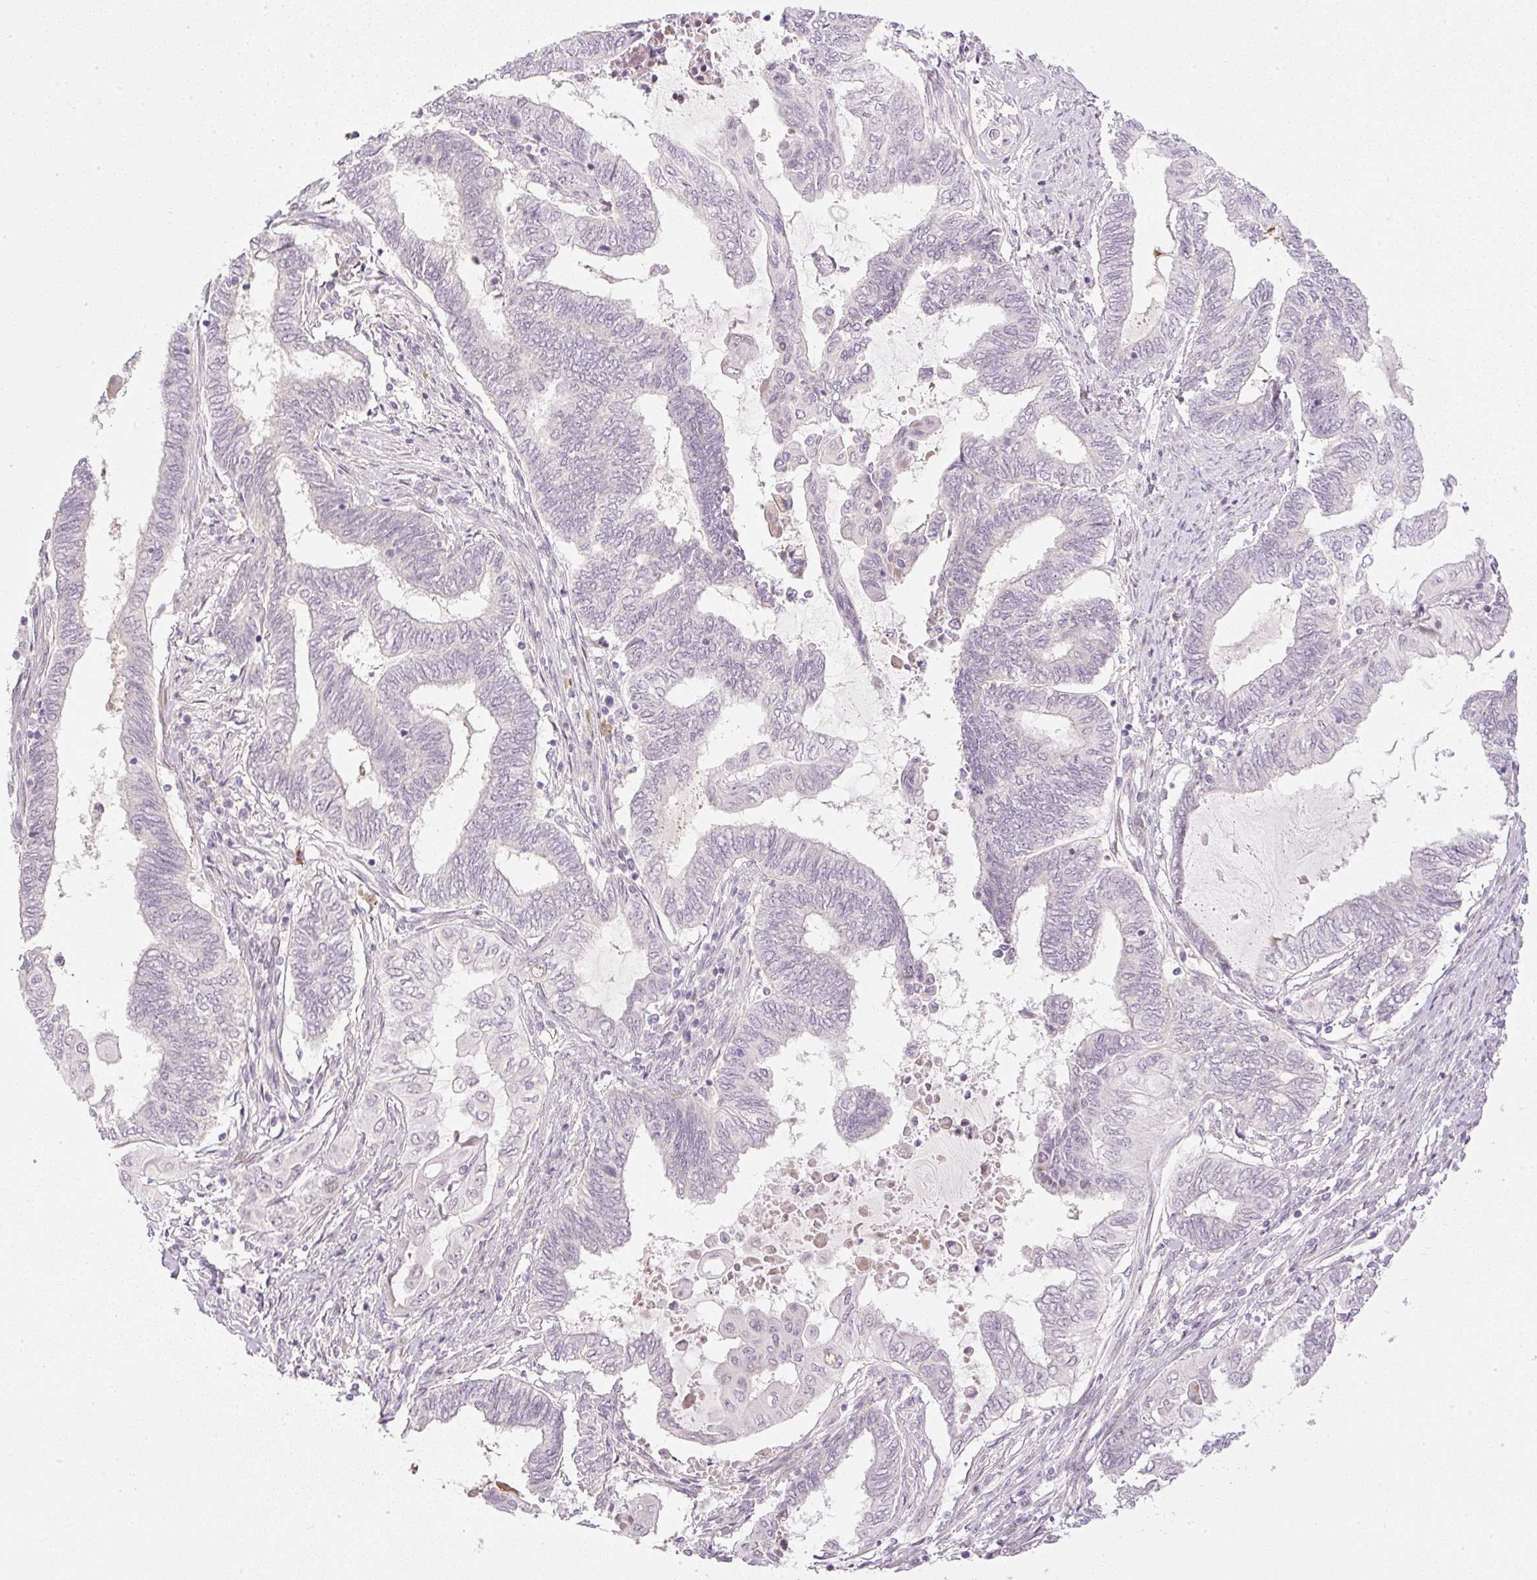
{"staining": {"intensity": "negative", "quantity": "none", "location": "none"}, "tissue": "endometrial cancer", "cell_type": "Tumor cells", "image_type": "cancer", "snomed": [{"axis": "morphology", "description": "Adenocarcinoma, NOS"}, {"axis": "topography", "description": "Uterus"}, {"axis": "topography", "description": "Endometrium"}], "caption": "Tumor cells are negative for protein expression in human endometrial adenocarcinoma.", "gene": "AAR2", "patient": {"sex": "female", "age": 70}}